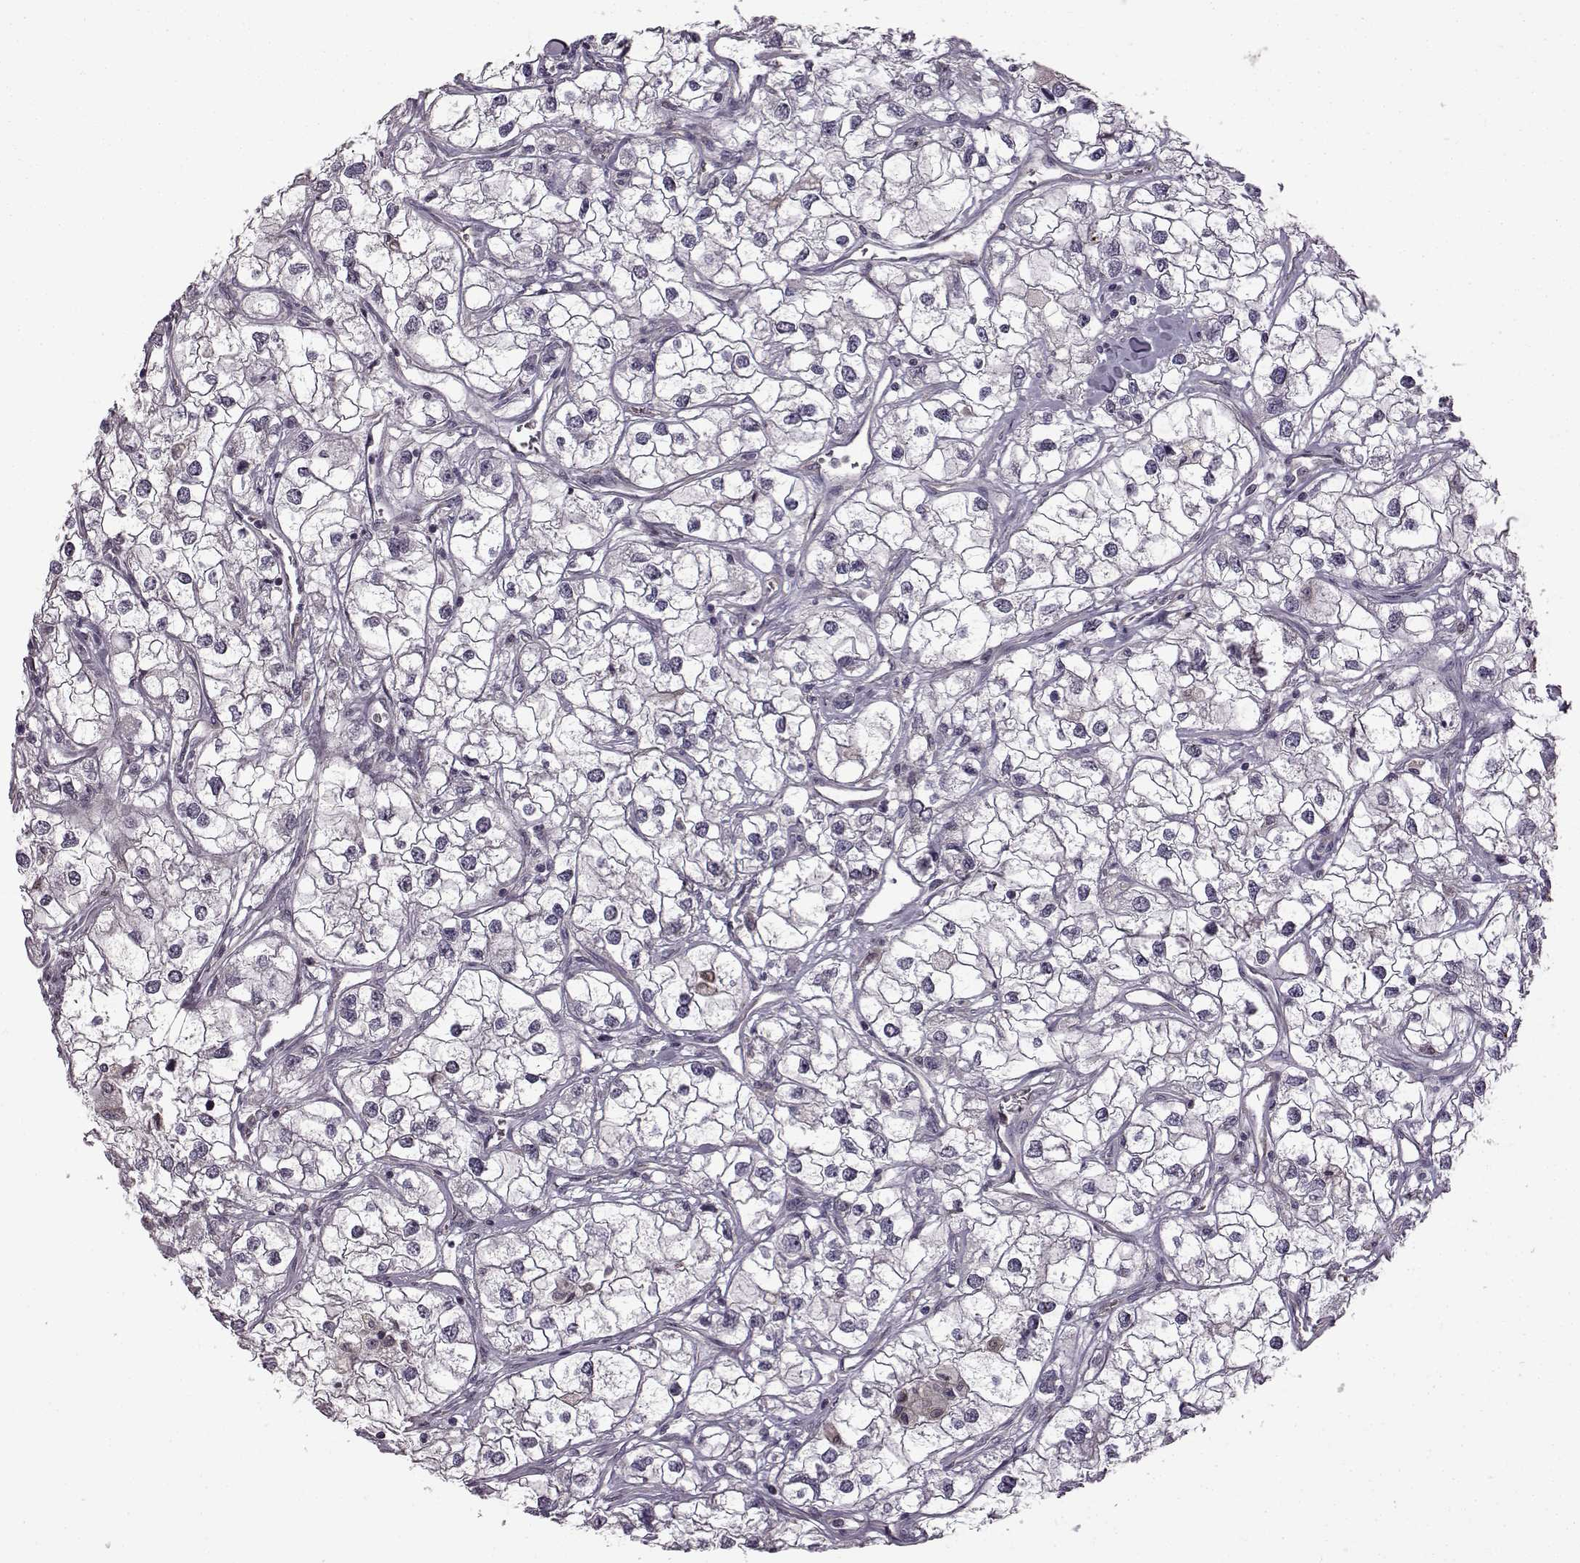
{"staining": {"intensity": "negative", "quantity": "none", "location": "none"}, "tissue": "renal cancer", "cell_type": "Tumor cells", "image_type": "cancer", "snomed": [{"axis": "morphology", "description": "Adenocarcinoma, NOS"}, {"axis": "topography", "description": "Kidney"}], "caption": "There is no significant expression in tumor cells of renal cancer (adenocarcinoma).", "gene": "B3GNT6", "patient": {"sex": "male", "age": 59}}